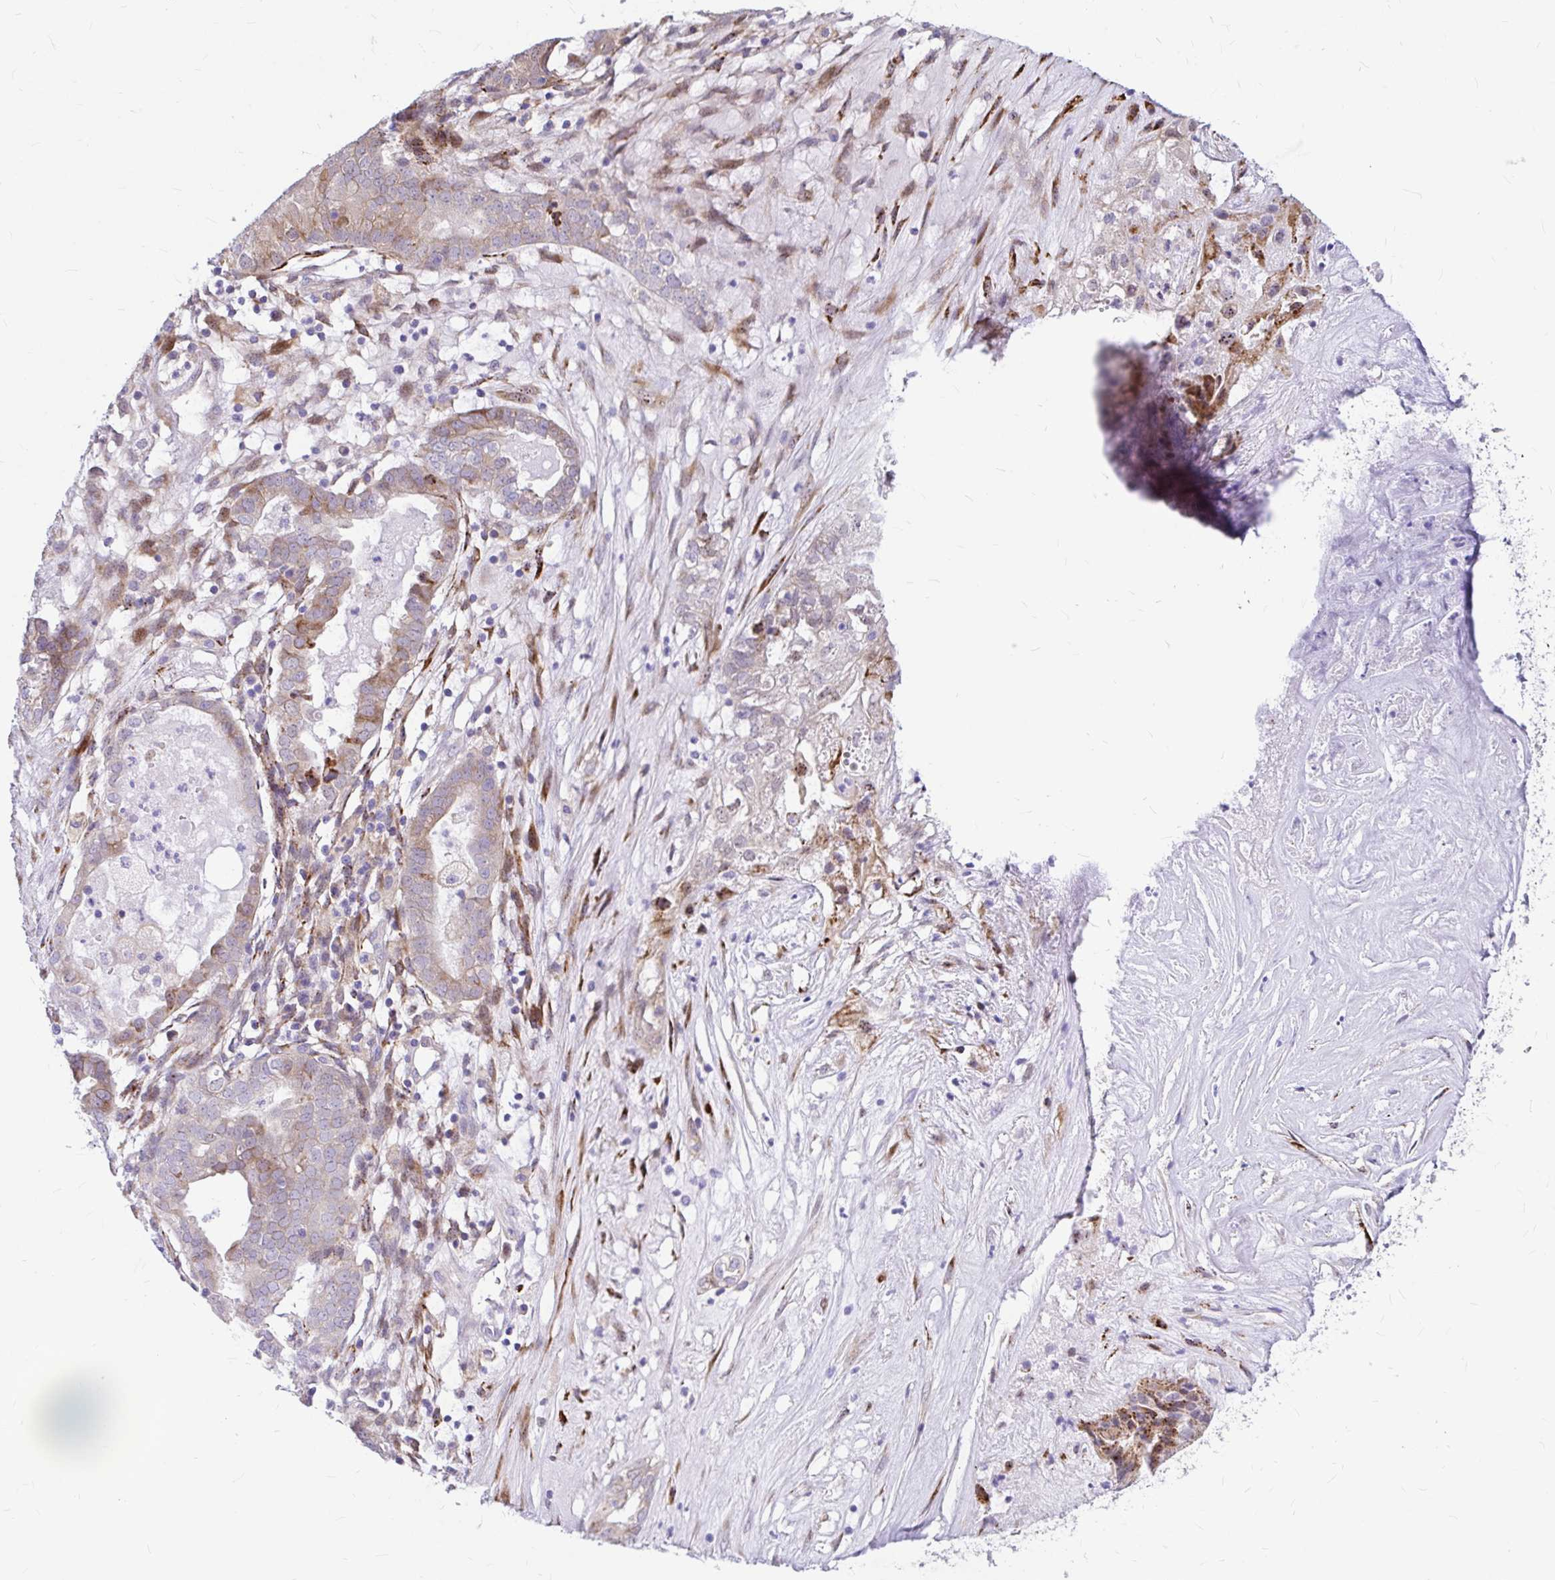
{"staining": {"intensity": "weak", "quantity": "25%-75%", "location": "cytoplasmic/membranous"}, "tissue": "ovarian cancer", "cell_type": "Tumor cells", "image_type": "cancer", "snomed": [{"axis": "morphology", "description": "Carcinoma, endometroid"}, {"axis": "topography", "description": "Ovary"}], "caption": "Immunohistochemistry (DAB) staining of ovarian cancer reveals weak cytoplasmic/membranous protein staining in about 25%-75% of tumor cells.", "gene": "GABBR2", "patient": {"sex": "female", "age": 64}}